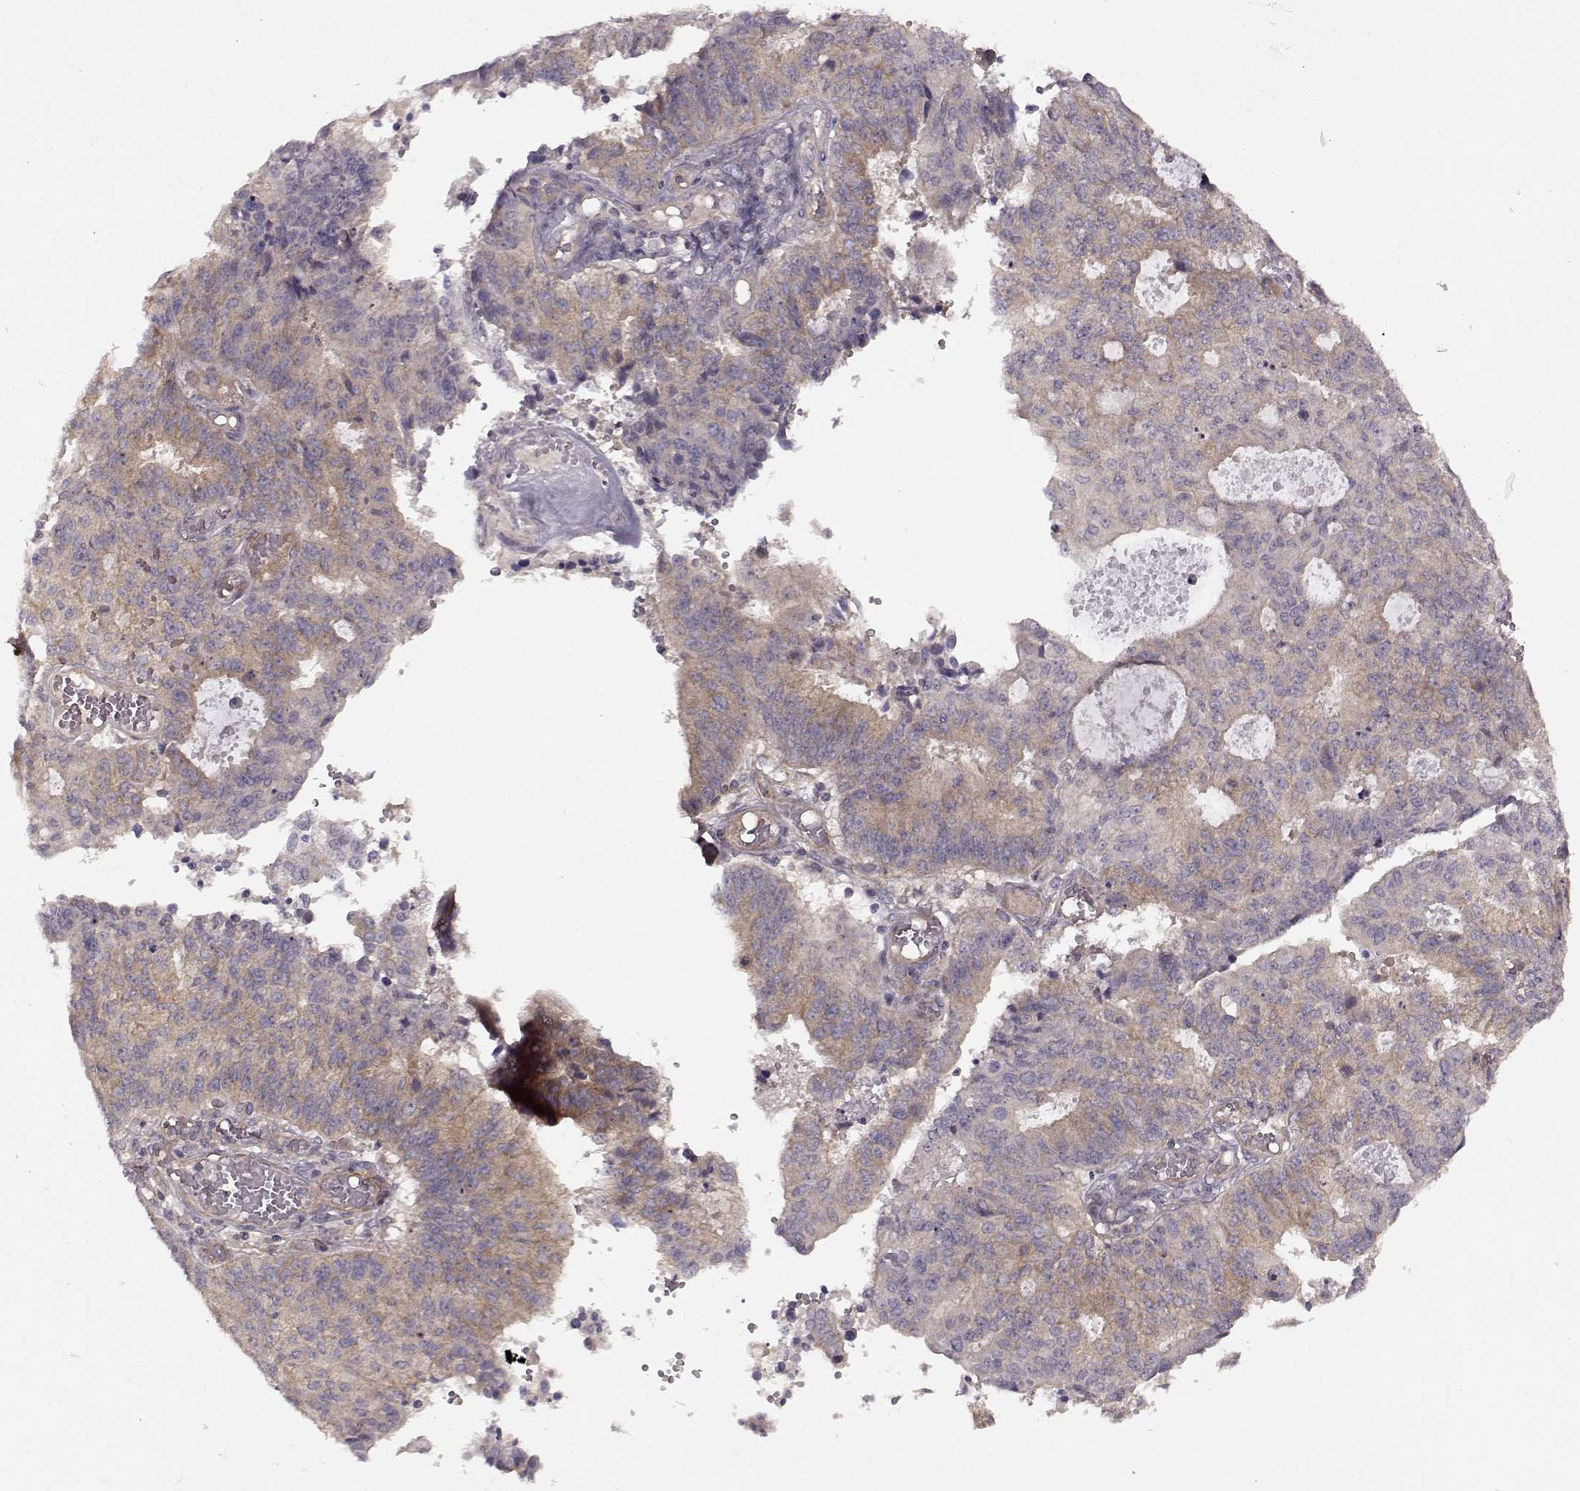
{"staining": {"intensity": "weak", "quantity": "<25%", "location": "cytoplasmic/membranous"}, "tissue": "endometrial cancer", "cell_type": "Tumor cells", "image_type": "cancer", "snomed": [{"axis": "morphology", "description": "Adenocarcinoma, NOS"}, {"axis": "topography", "description": "Endometrium"}], "caption": "Endometrial cancer was stained to show a protein in brown. There is no significant positivity in tumor cells.", "gene": "SLAIN2", "patient": {"sex": "female", "age": 82}}